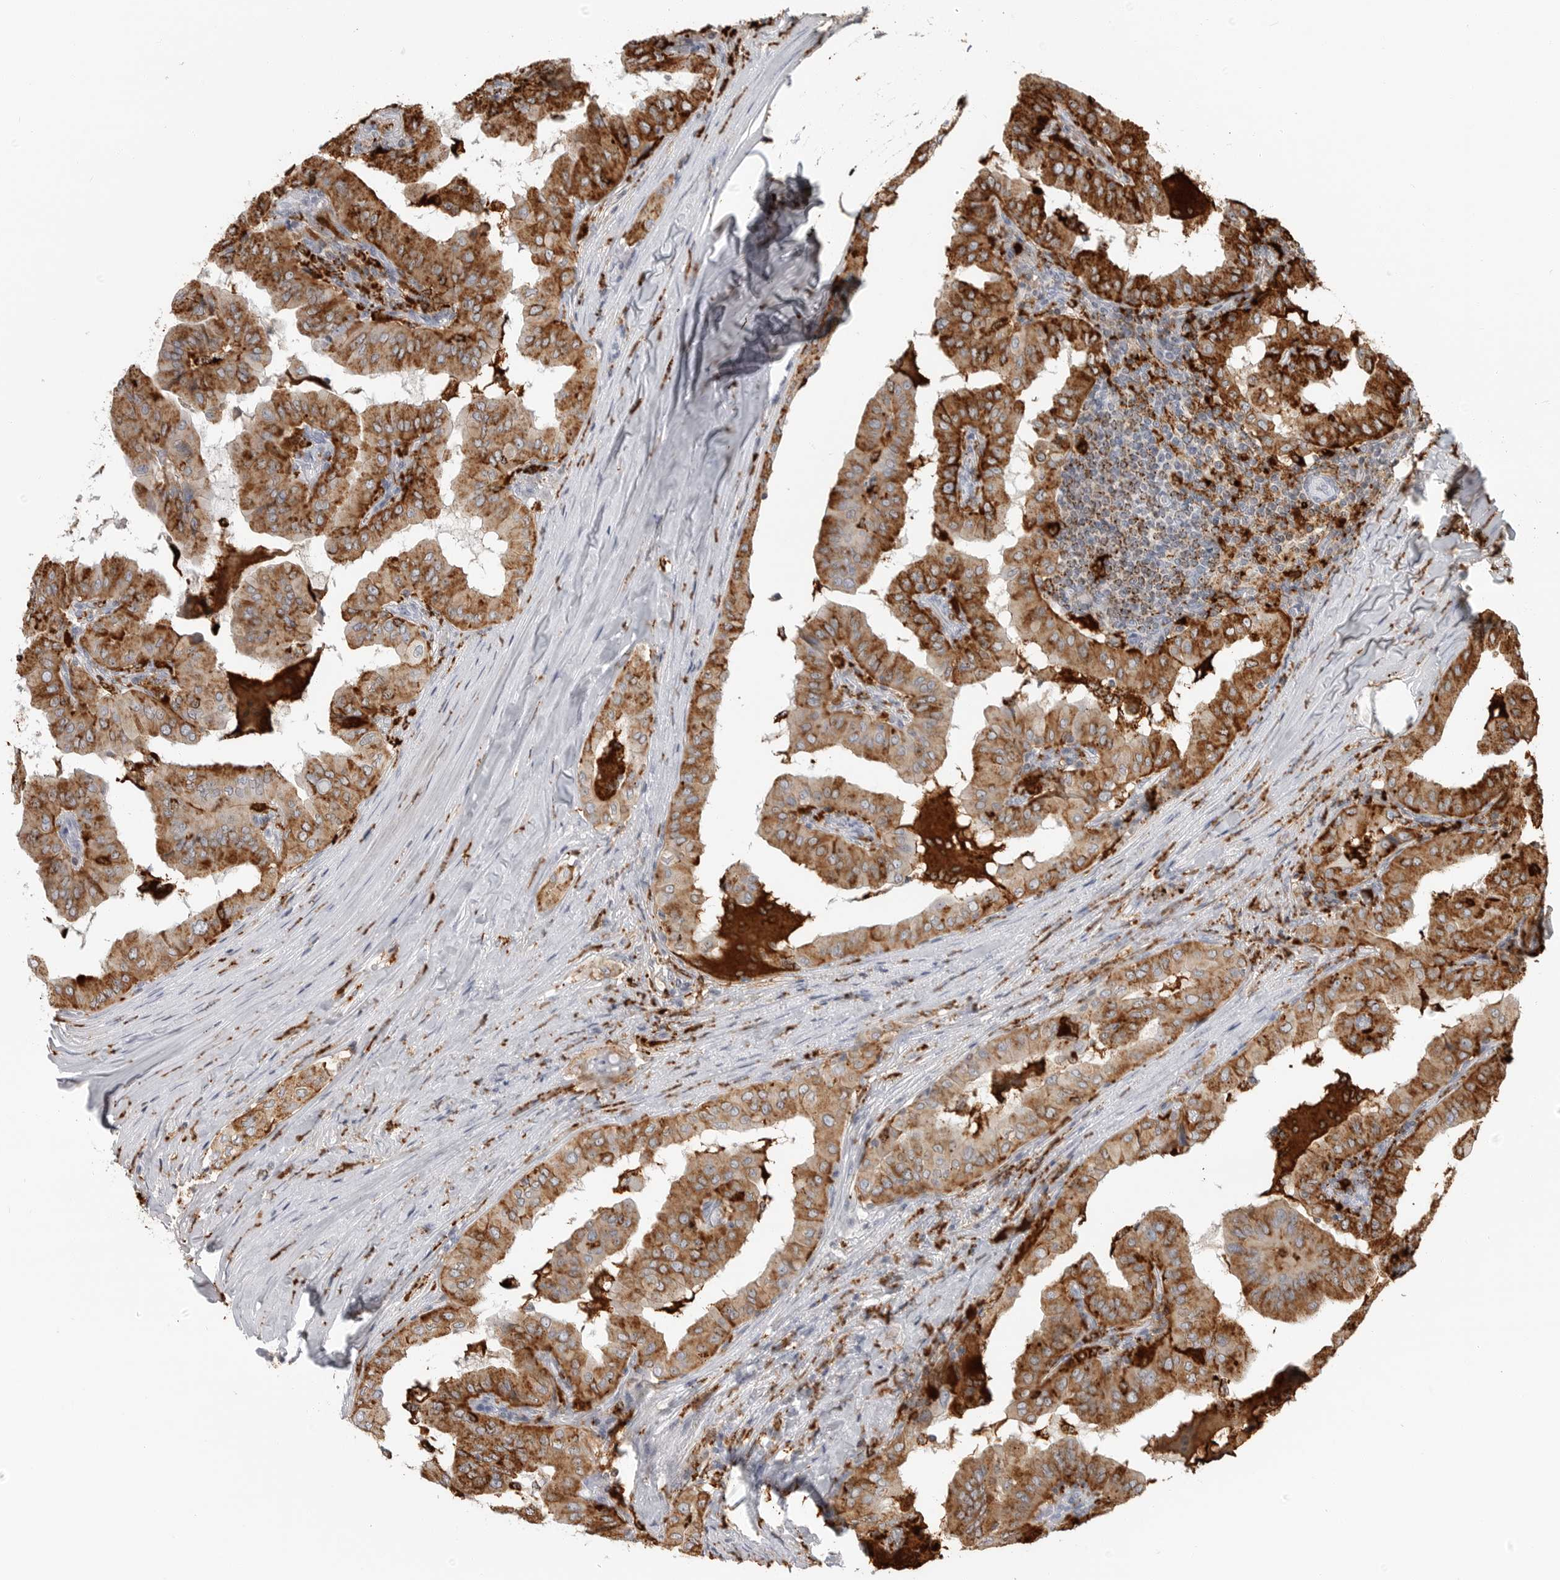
{"staining": {"intensity": "strong", "quantity": ">75%", "location": "cytoplasmic/membranous"}, "tissue": "thyroid cancer", "cell_type": "Tumor cells", "image_type": "cancer", "snomed": [{"axis": "morphology", "description": "Papillary adenocarcinoma, NOS"}, {"axis": "topography", "description": "Thyroid gland"}], "caption": "Tumor cells exhibit high levels of strong cytoplasmic/membranous positivity in approximately >75% of cells in human thyroid cancer (papillary adenocarcinoma).", "gene": "IFI30", "patient": {"sex": "male", "age": 33}}